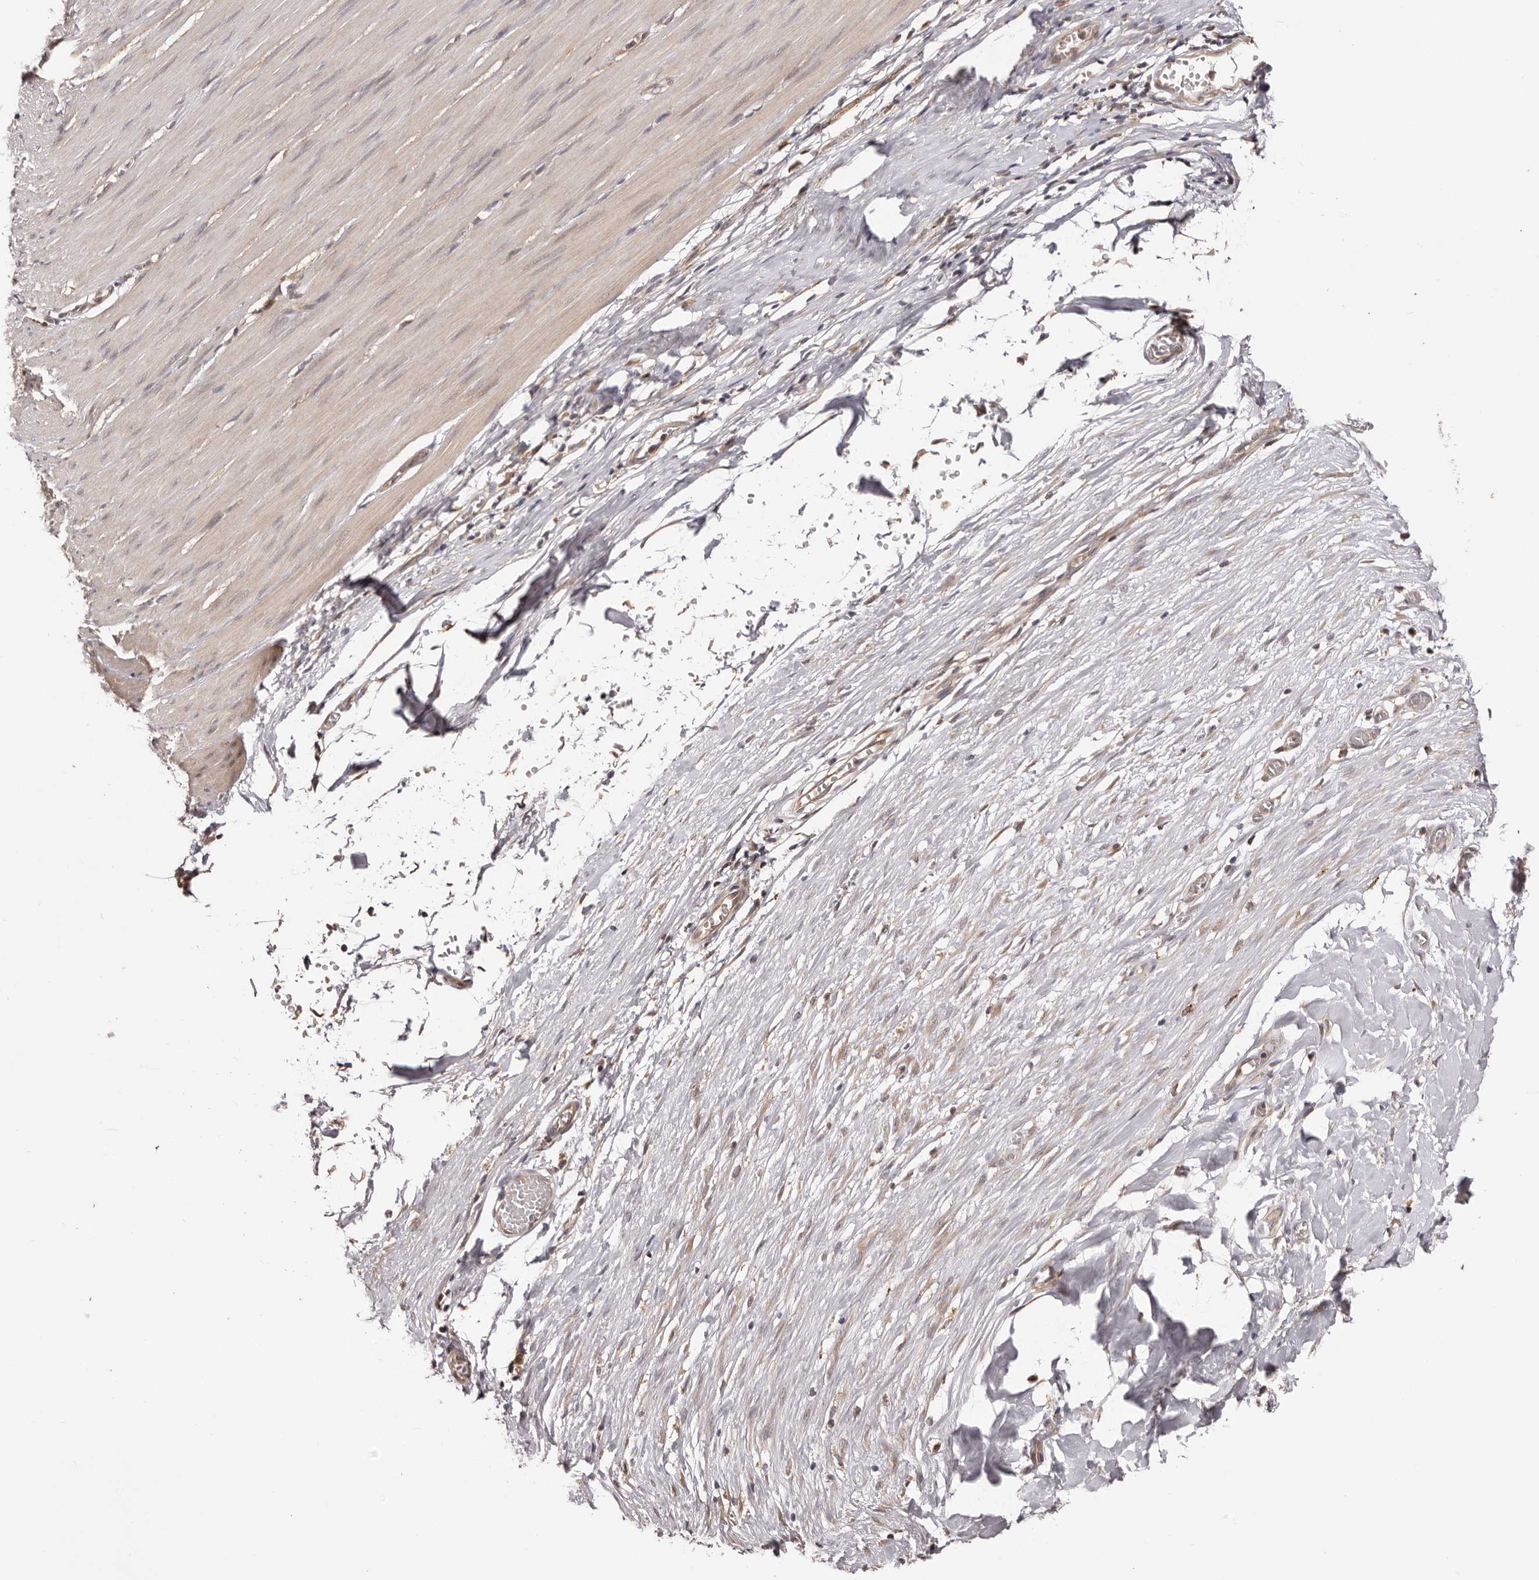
{"staining": {"intensity": "weak", "quantity": "25%-75%", "location": "cytoplasmic/membranous"}, "tissue": "smooth muscle", "cell_type": "Smooth muscle cells", "image_type": "normal", "snomed": [{"axis": "morphology", "description": "Normal tissue, NOS"}, {"axis": "morphology", "description": "Adenocarcinoma, NOS"}, {"axis": "topography", "description": "Colon"}, {"axis": "topography", "description": "Peripheral nerve tissue"}], "caption": "Immunohistochemical staining of unremarkable smooth muscle exhibits 25%-75% levels of weak cytoplasmic/membranous protein staining in about 25%-75% of smooth muscle cells.", "gene": "MDP1", "patient": {"sex": "male", "age": 14}}